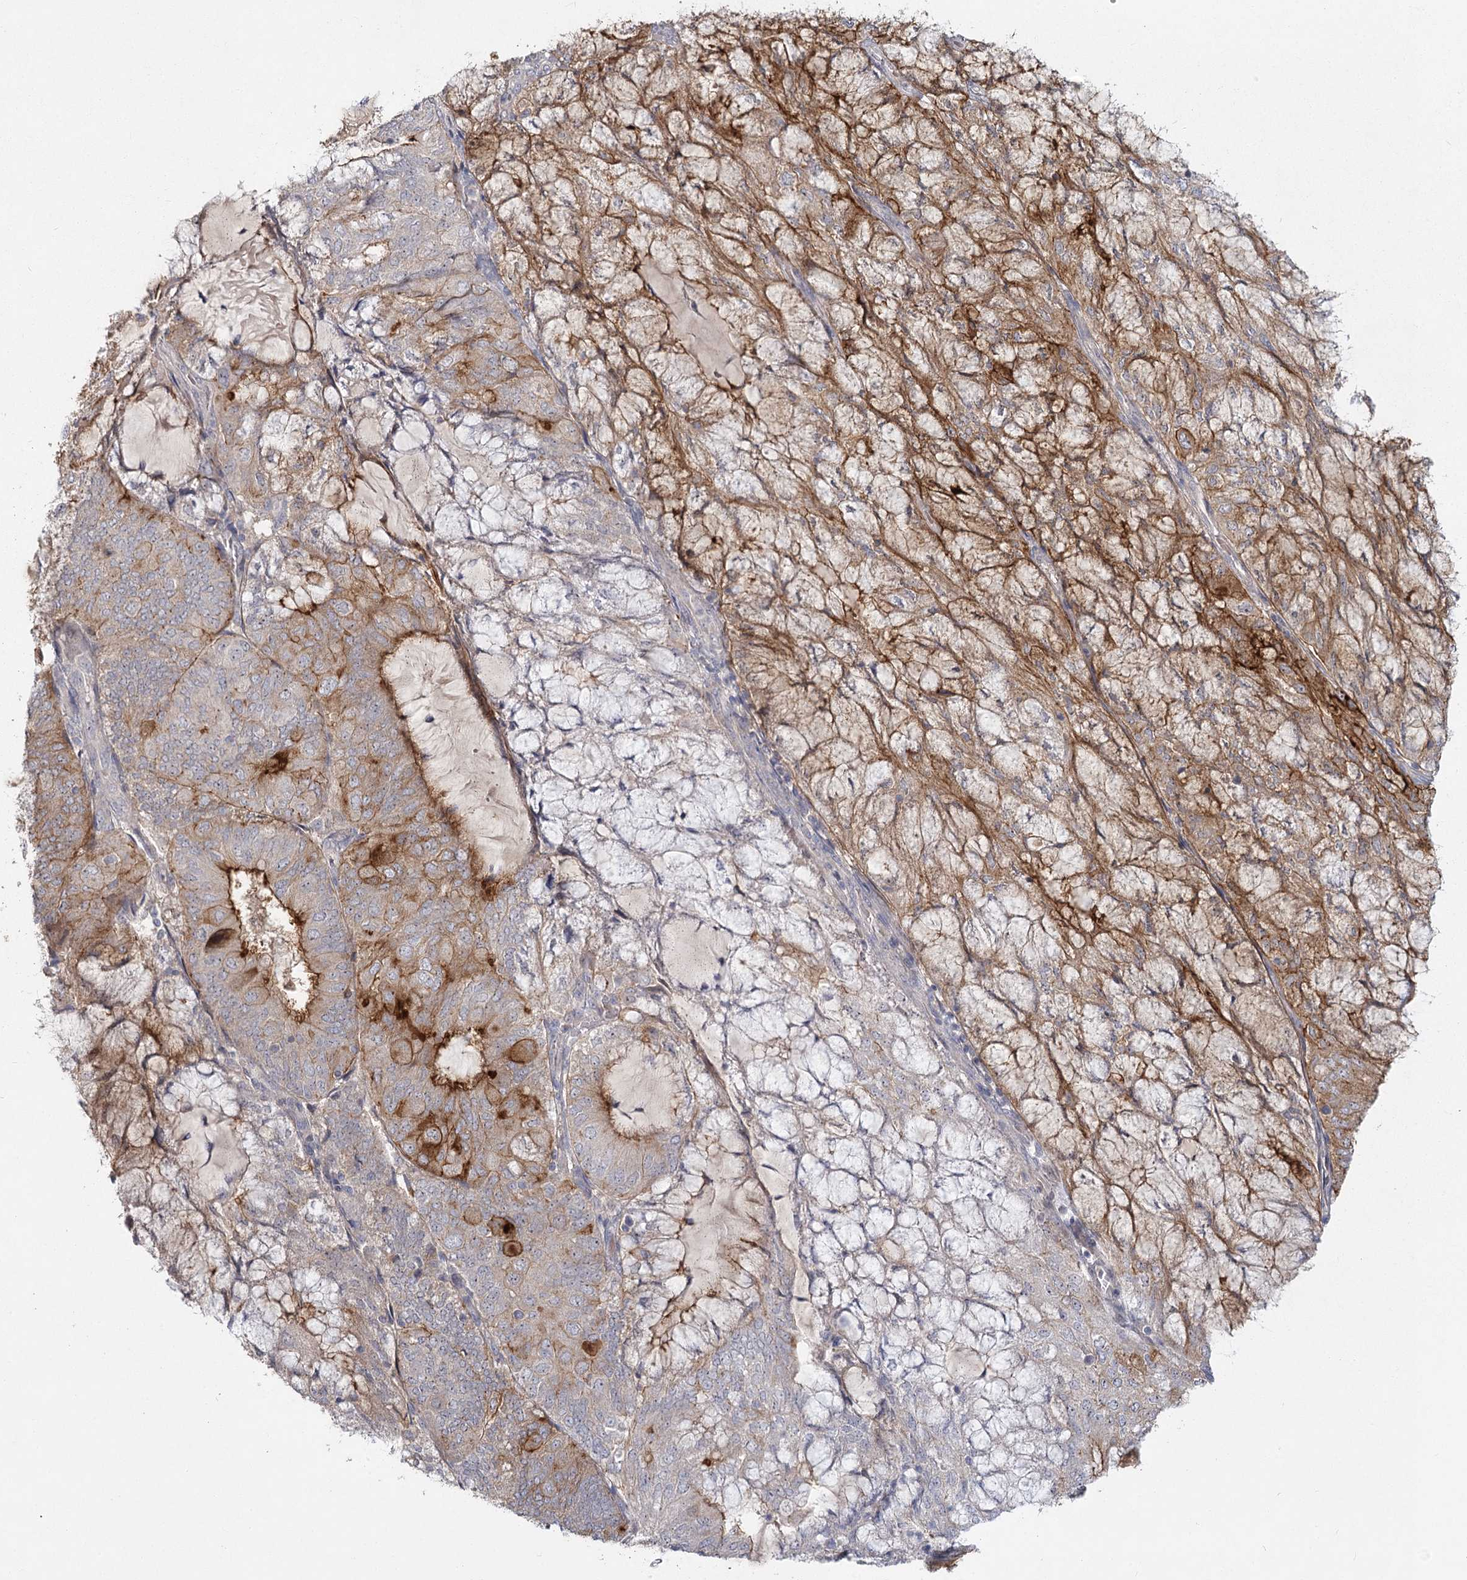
{"staining": {"intensity": "moderate", "quantity": "25%-75%", "location": "cytoplasmic/membranous"}, "tissue": "endometrial cancer", "cell_type": "Tumor cells", "image_type": "cancer", "snomed": [{"axis": "morphology", "description": "Adenocarcinoma, NOS"}, {"axis": "topography", "description": "Endometrium"}], "caption": "Human adenocarcinoma (endometrial) stained for a protein (brown) reveals moderate cytoplasmic/membranous positive expression in about 25%-75% of tumor cells.", "gene": "ANGPTL5", "patient": {"sex": "female", "age": 81}}